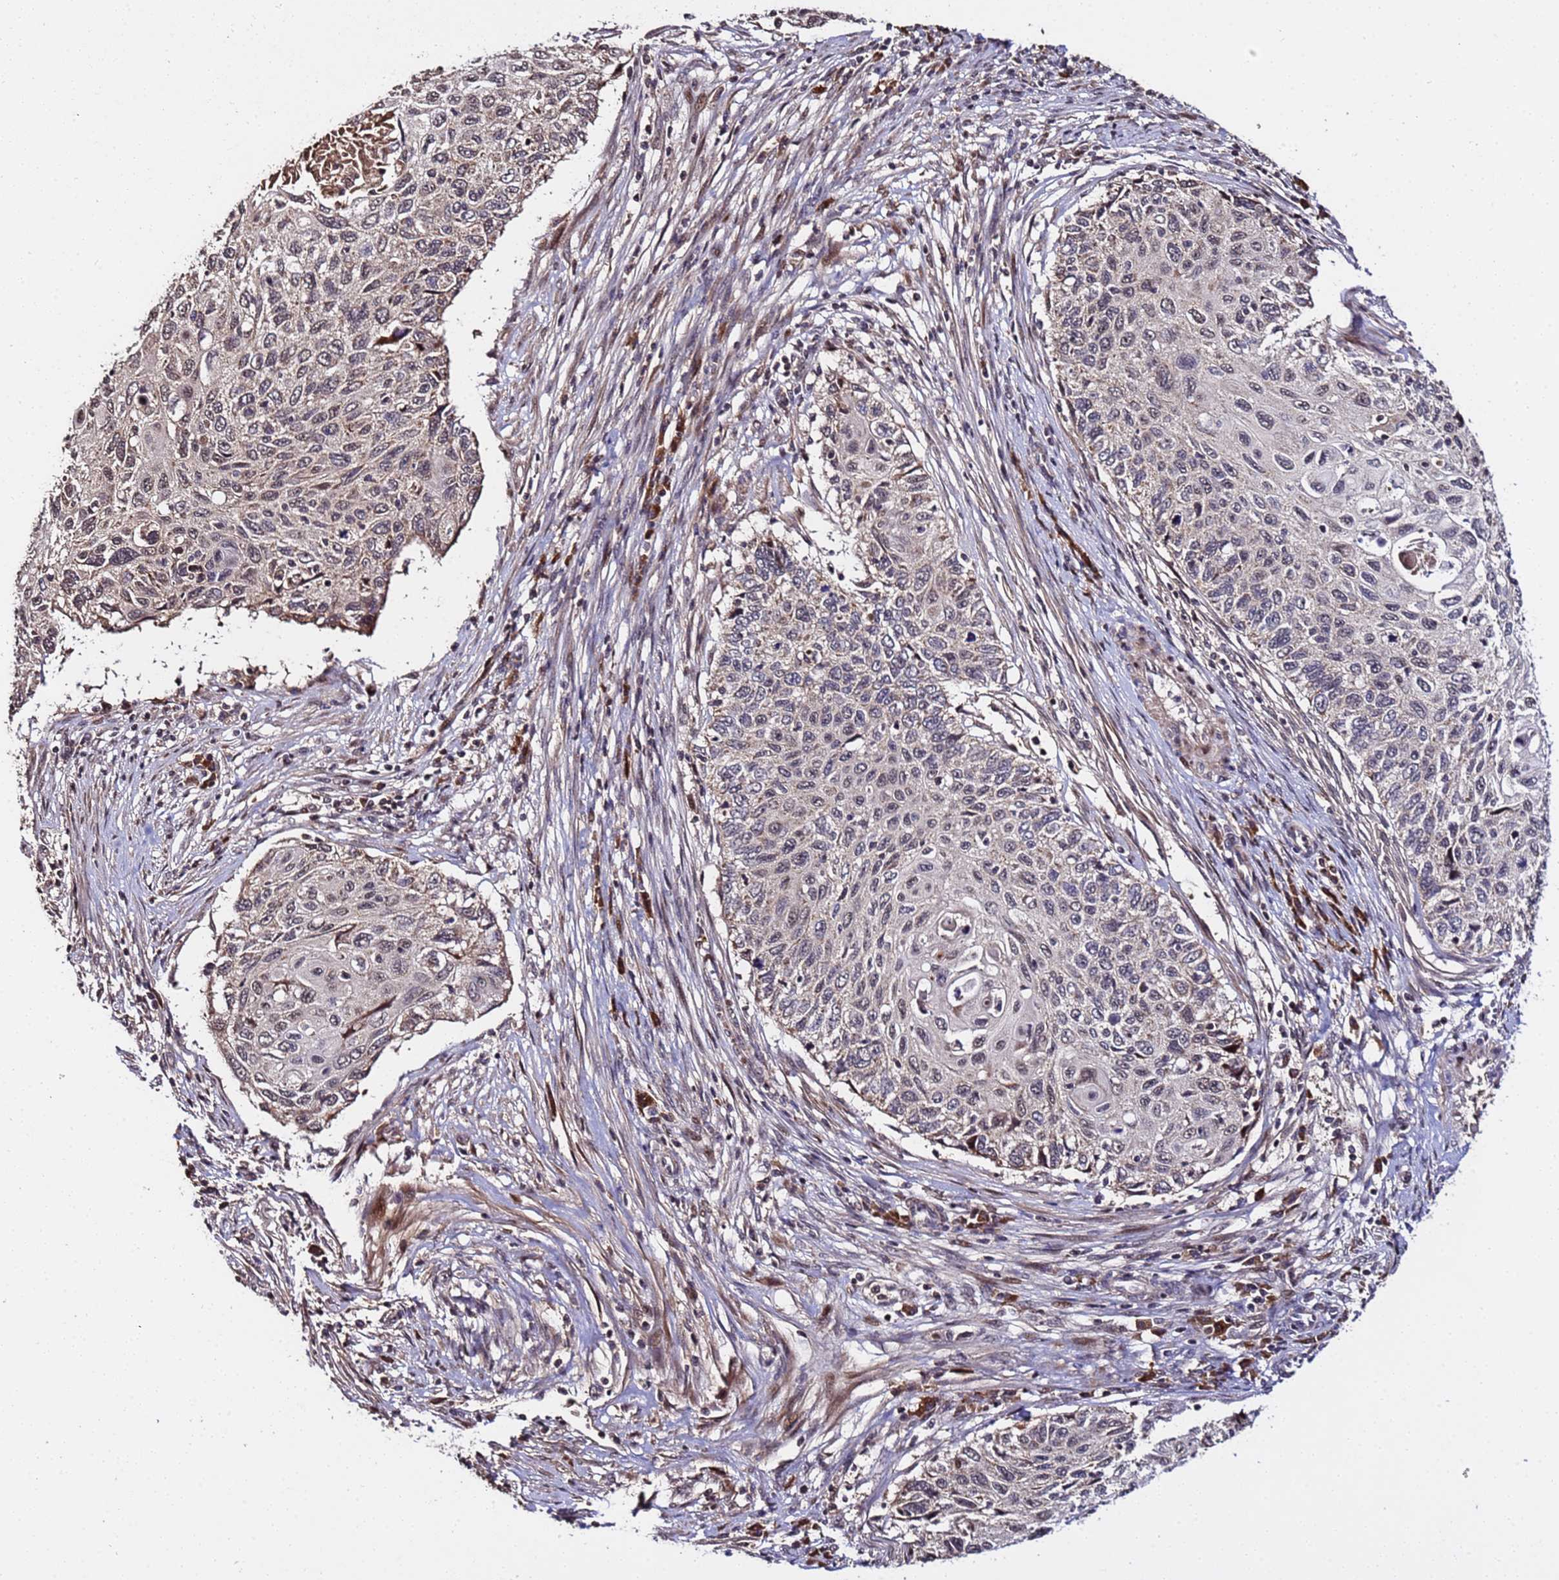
{"staining": {"intensity": "weak", "quantity": "<25%", "location": "nuclear"}, "tissue": "cervical cancer", "cell_type": "Tumor cells", "image_type": "cancer", "snomed": [{"axis": "morphology", "description": "Squamous cell carcinoma, NOS"}, {"axis": "topography", "description": "Cervix"}], "caption": "IHC histopathology image of neoplastic tissue: squamous cell carcinoma (cervical) stained with DAB reveals no significant protein expression in tumor cells.", "gene": "WNK4", "patient": {"sex": "female", "age": 70}}